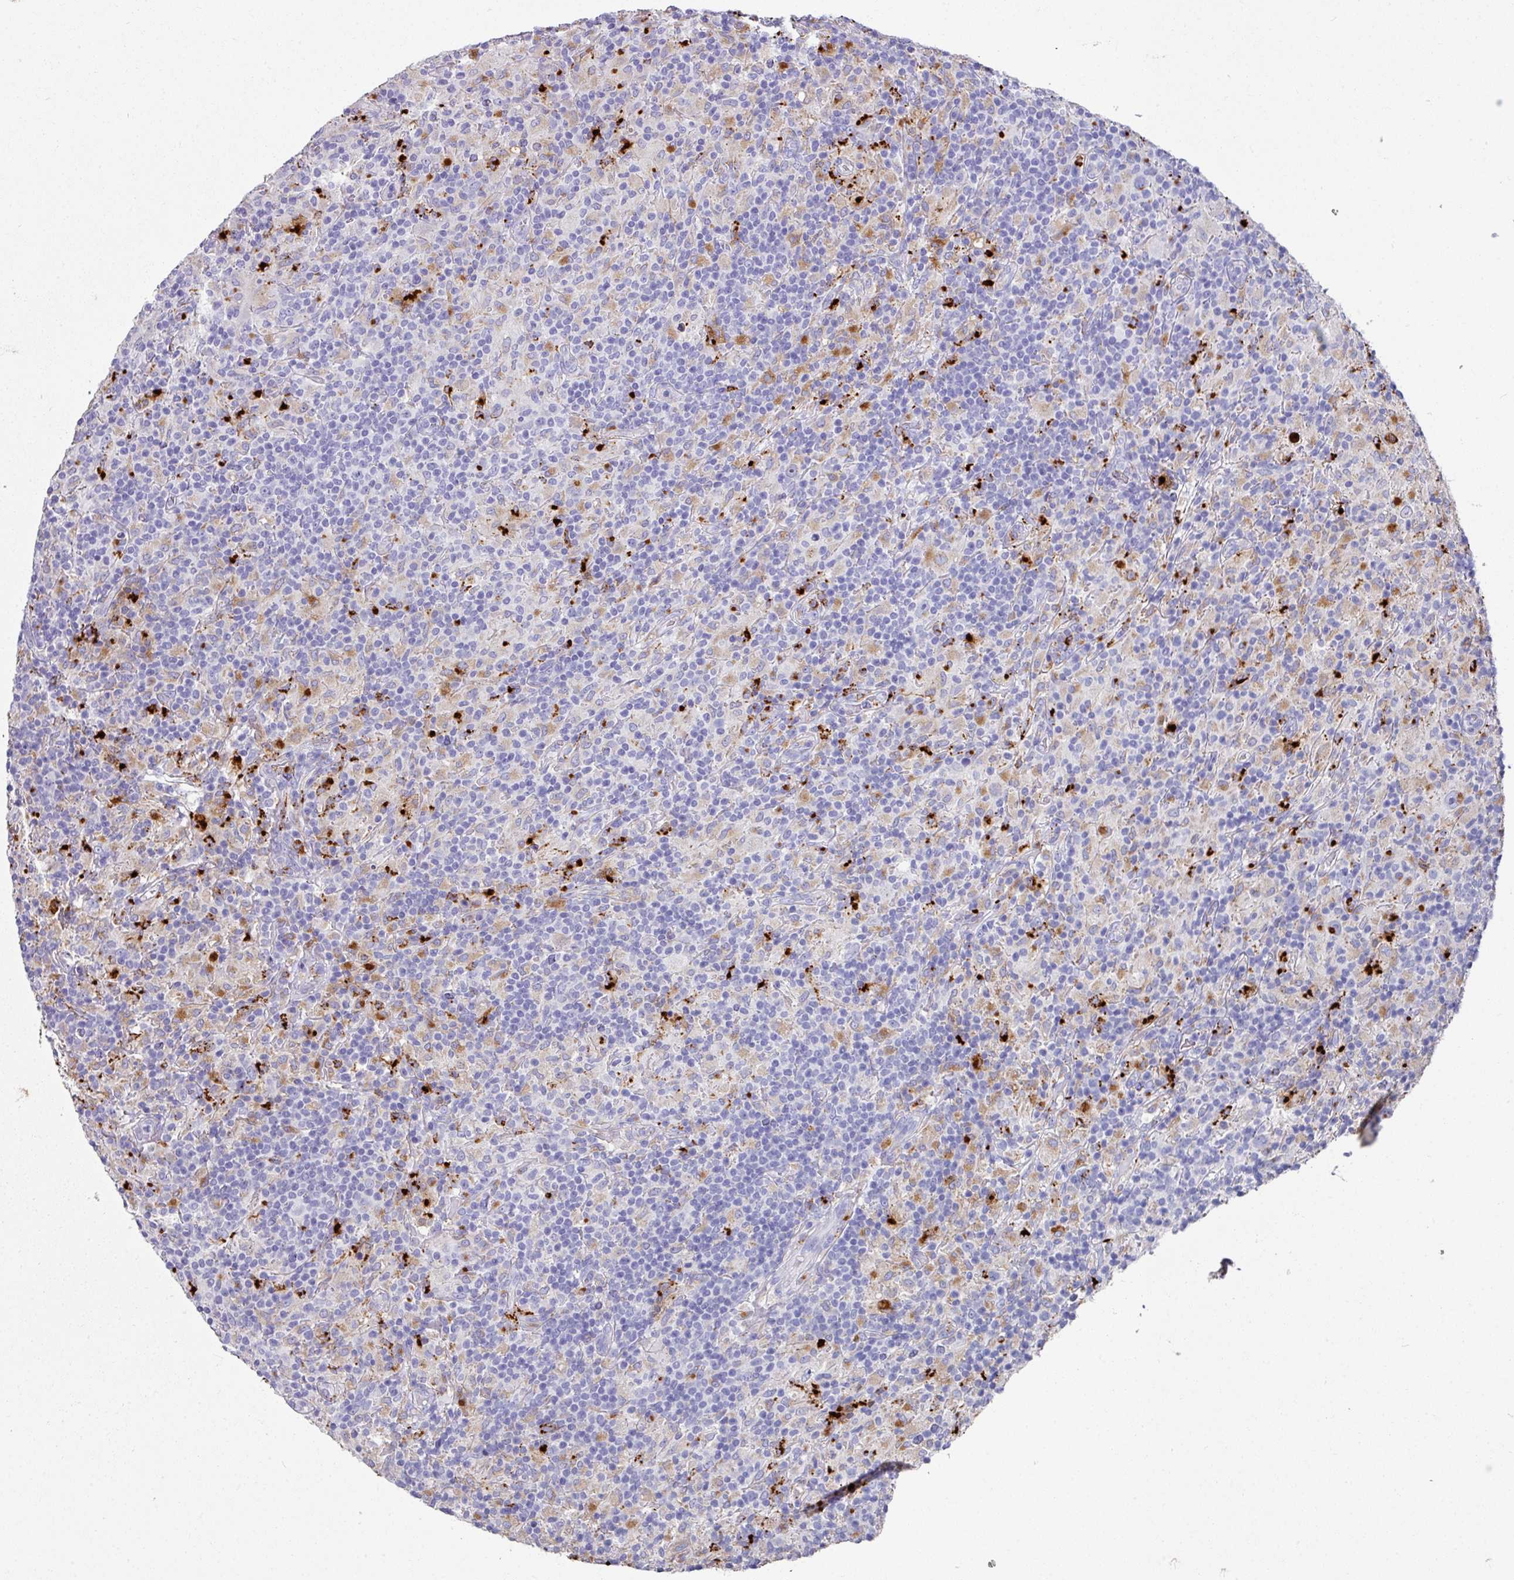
{"staining": {"intensity": "negative", "quantity": "none", "location": "none"}, "tissue": "lymphoma", "cell_type": "Tumor cells", "image_type": "cancer", "snomed": [{"axis": "morphology", "description": "Hodgkin's disease, NOS"}, {"axis": "topography", "description": "Lymph node"}], "caption": "This is a image of immunohistochemistry staining of Hodgkin's disease, which shows no staining in tumor cells.", "gene": "CPVL", "patient": {"sex": "male", "age": 70}}